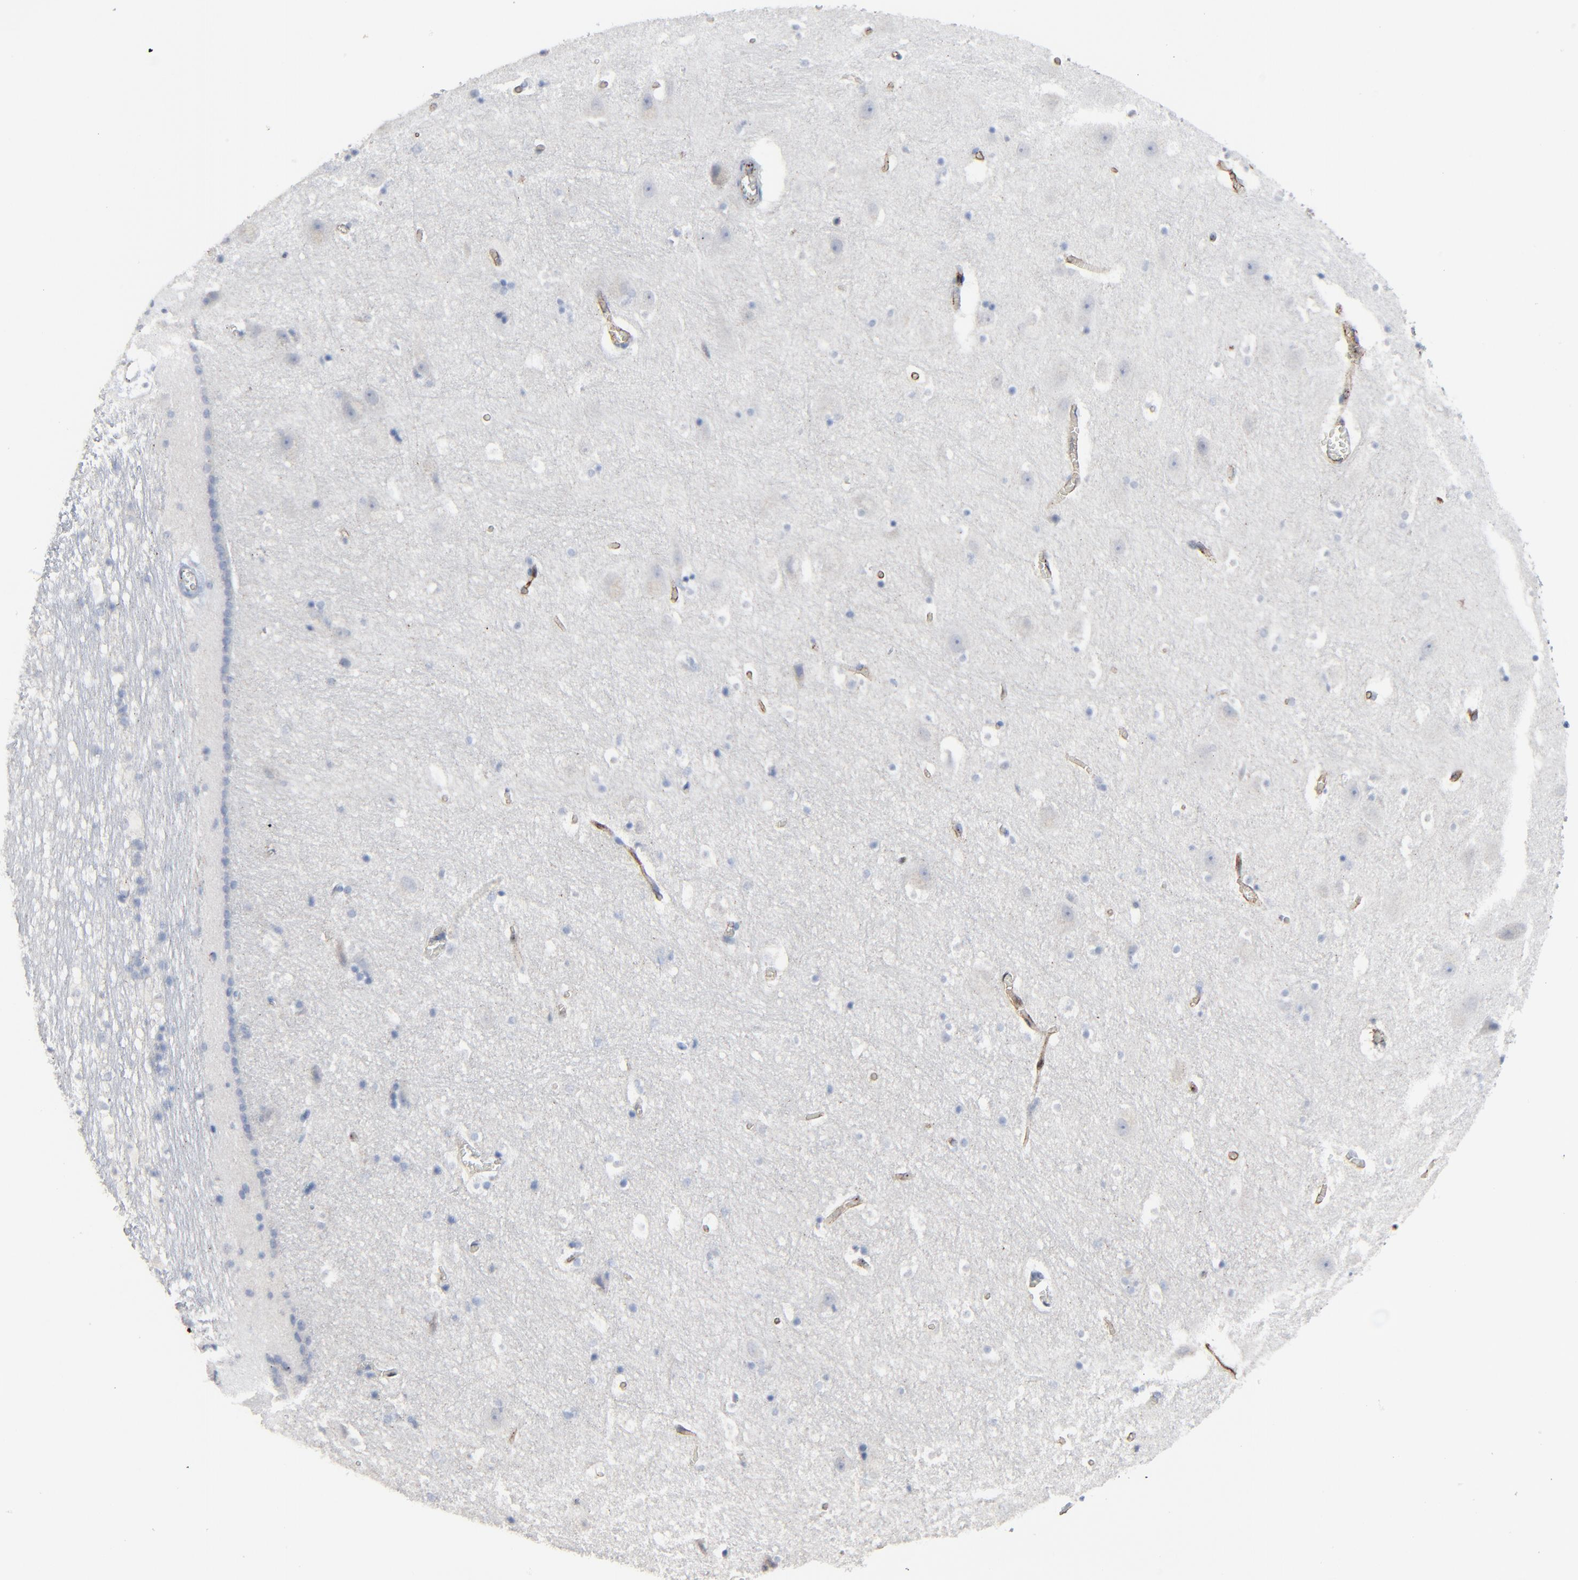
{"staining": {"intensity": "negative", "quantity": "none", "location": "none"}, "tissue": "hippocampus", "cell_type": "Glial cells", "image_type": "normal", "snomed": [{"axis": "morphology", "description": "Normal tissue, NOS"}, {"axis": "topography", "description": "Hippocampus"}], "caption": "This is a image of immunohistochemistry (IHC) staining of unremarkable hippocampus, which shows no positivity in glial cells. (DAB (3,3'-diaminobenzidine) immunohistochemistry with hematoxylin counter stain).", "gene": "BIRC3", "patient": {"sex": "male", "age": 45}}